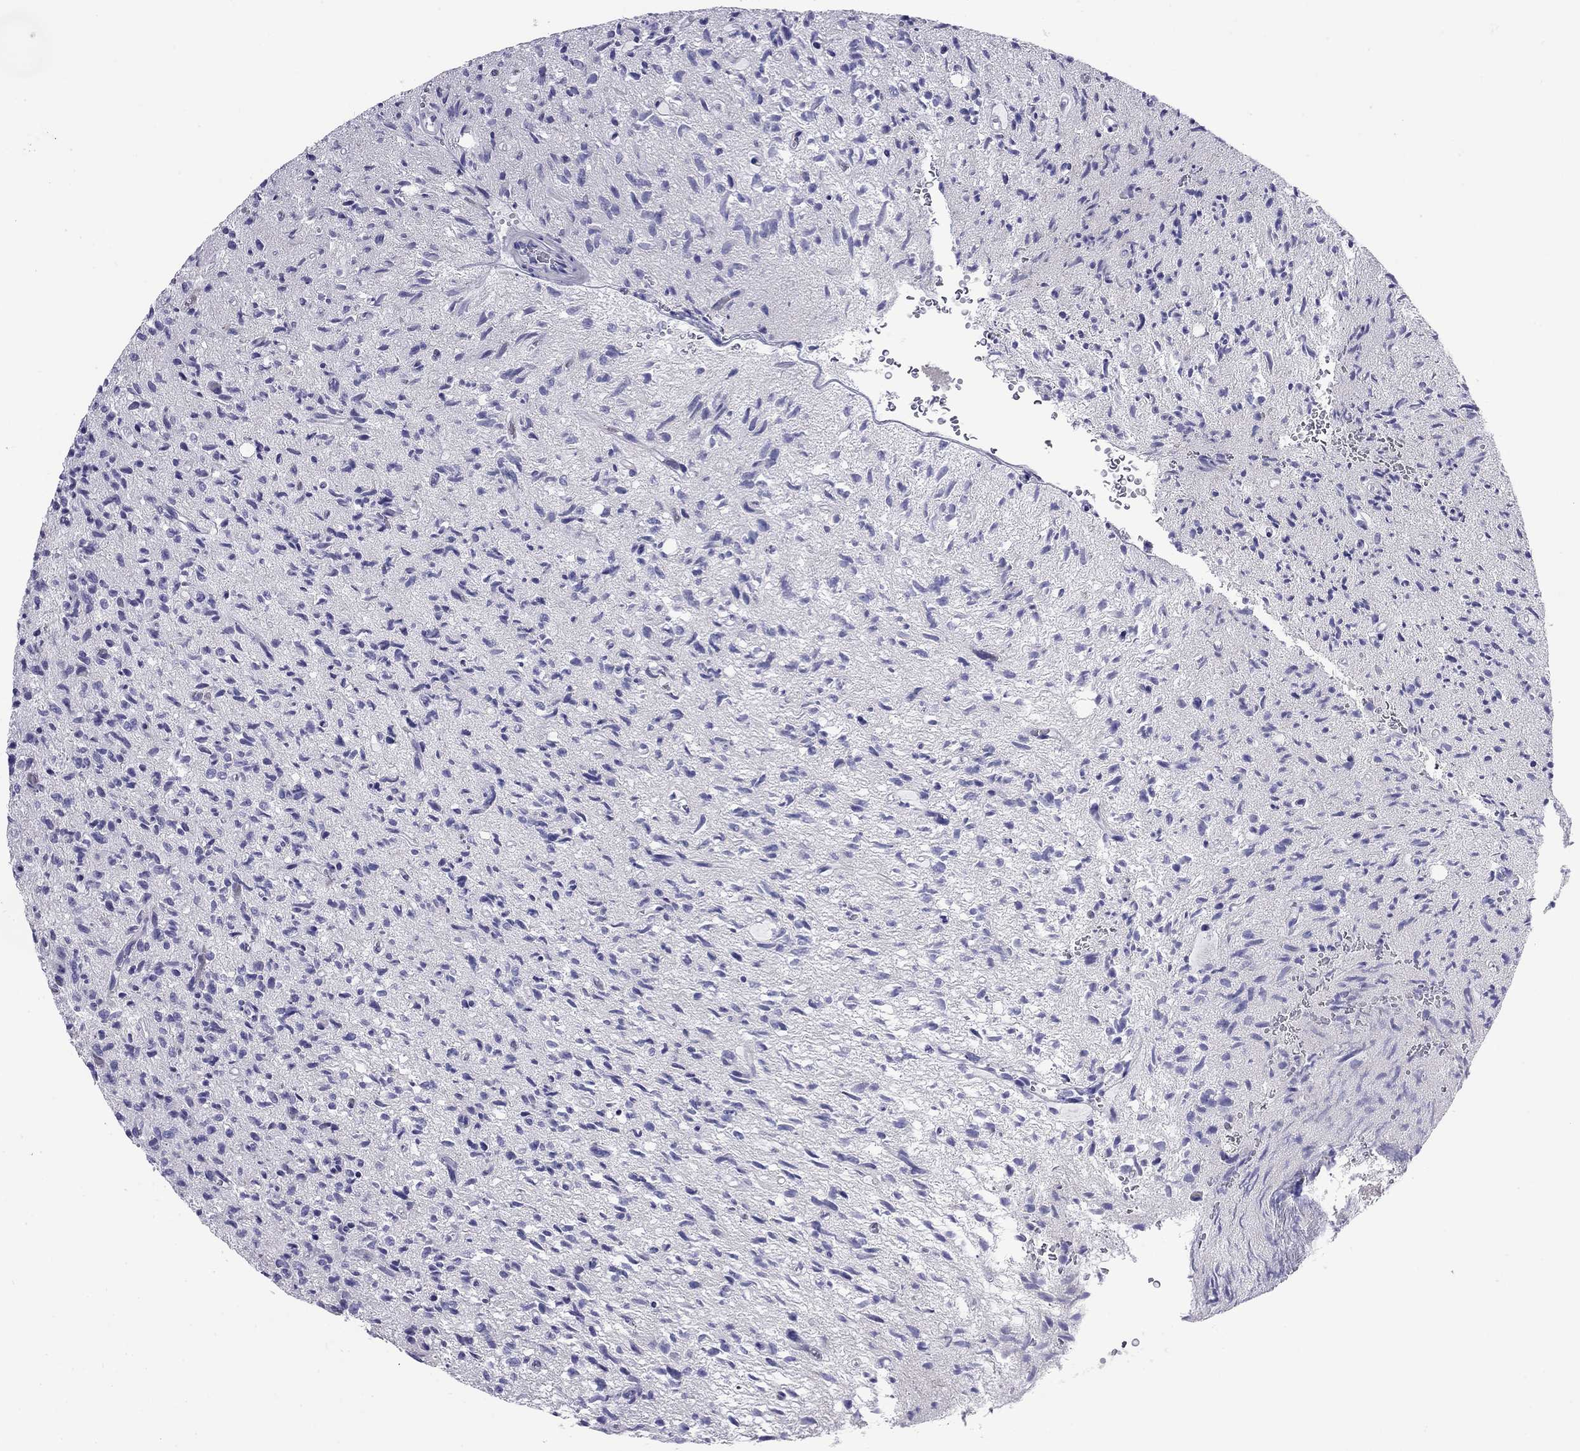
{"staining": {"intensity": "negative", "quantity": "none", "location": "none"}, "tissue": "glioma", "cell_type": "Tumor cells", "image_type": "cancer", "snomed": [{"axis": "morphology", "description": "Glioma, malignant, High grade"}, {"axis": "topography", "description": "Brain"}], "caption": "Immunohistochemical staining of human glioma displays no significant positivity in tumor cells.", "gene": "CMYA5", "patient": {"sex": "male", "age": 64}}